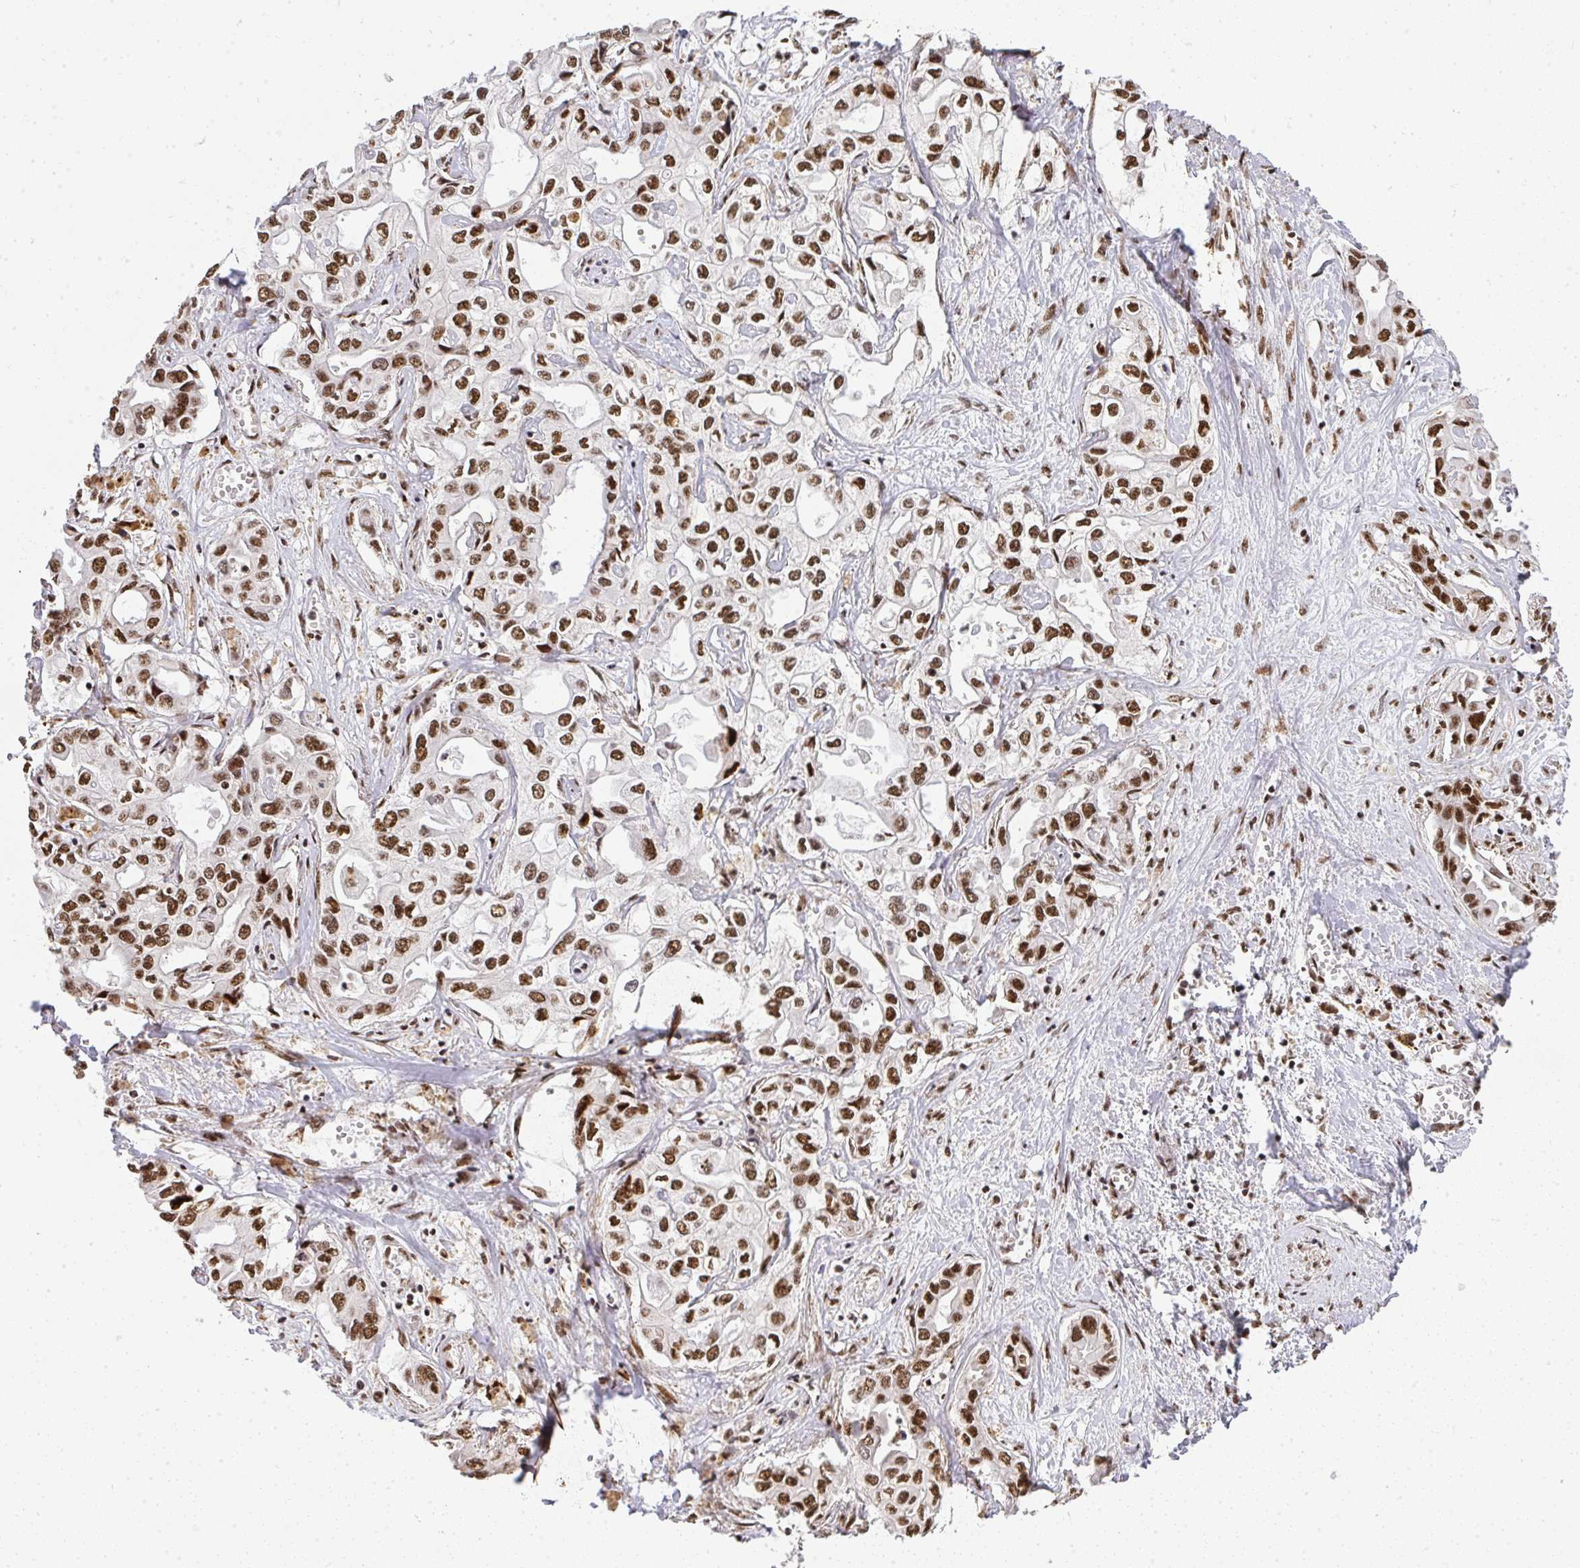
{"staining": {"intensity": "strong", "quantity": ">75%", "location": "nuclear"}, "tissue": "liver cancer", "cell_type": "Tumor cells", "image_type": "cancer", "snomed": [{"axis": "morphology", "description": "Cholangiocarcinoma"}, {"axis": "topography", "description": "Liver"}], "caption": "Strong nuclear expression is identified in about >75% of tumor cells in liver cancer (cholangiocarcinoma).", "gene": "U2AF1", "patient": {"sex": "female", "age": 64}}